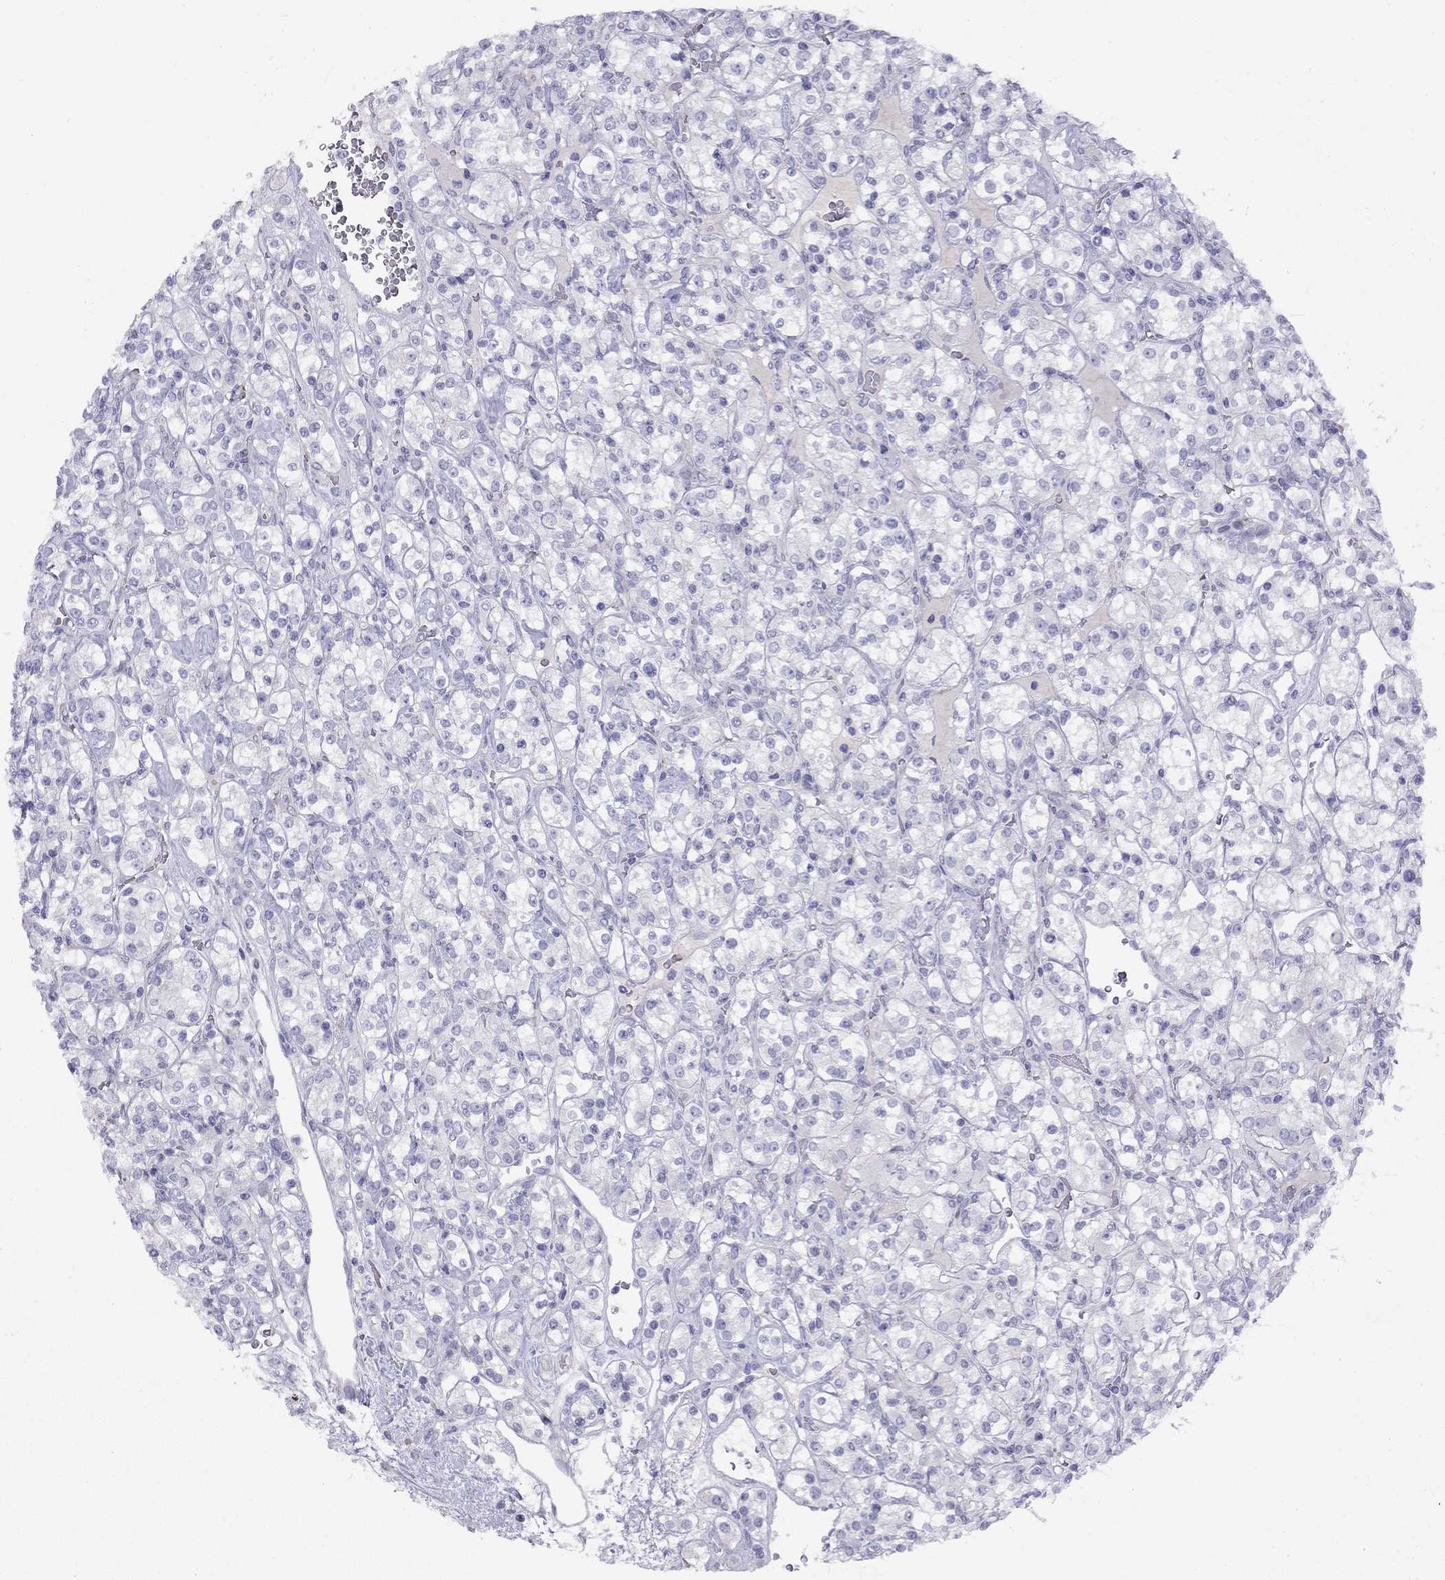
{"staining": {"intensity": "negative", "quantity": "none", "location": "none"}, "tissue": "renal cancer", "cell_type": "Tumor cells", "image_type": "cancer", "snomed": [{"axis": "morphology", "description": "Adenocarcinoma, NOS"}, {"axis": "topography", "description": "Kidney"}], "caption": "Immunohistochemistry (IHC) of adenocarcinoma (renal) exhibits no positivity in tumor cells.", "gene": "CPNE4", "patient": {"sex": "male", "age": 77}}